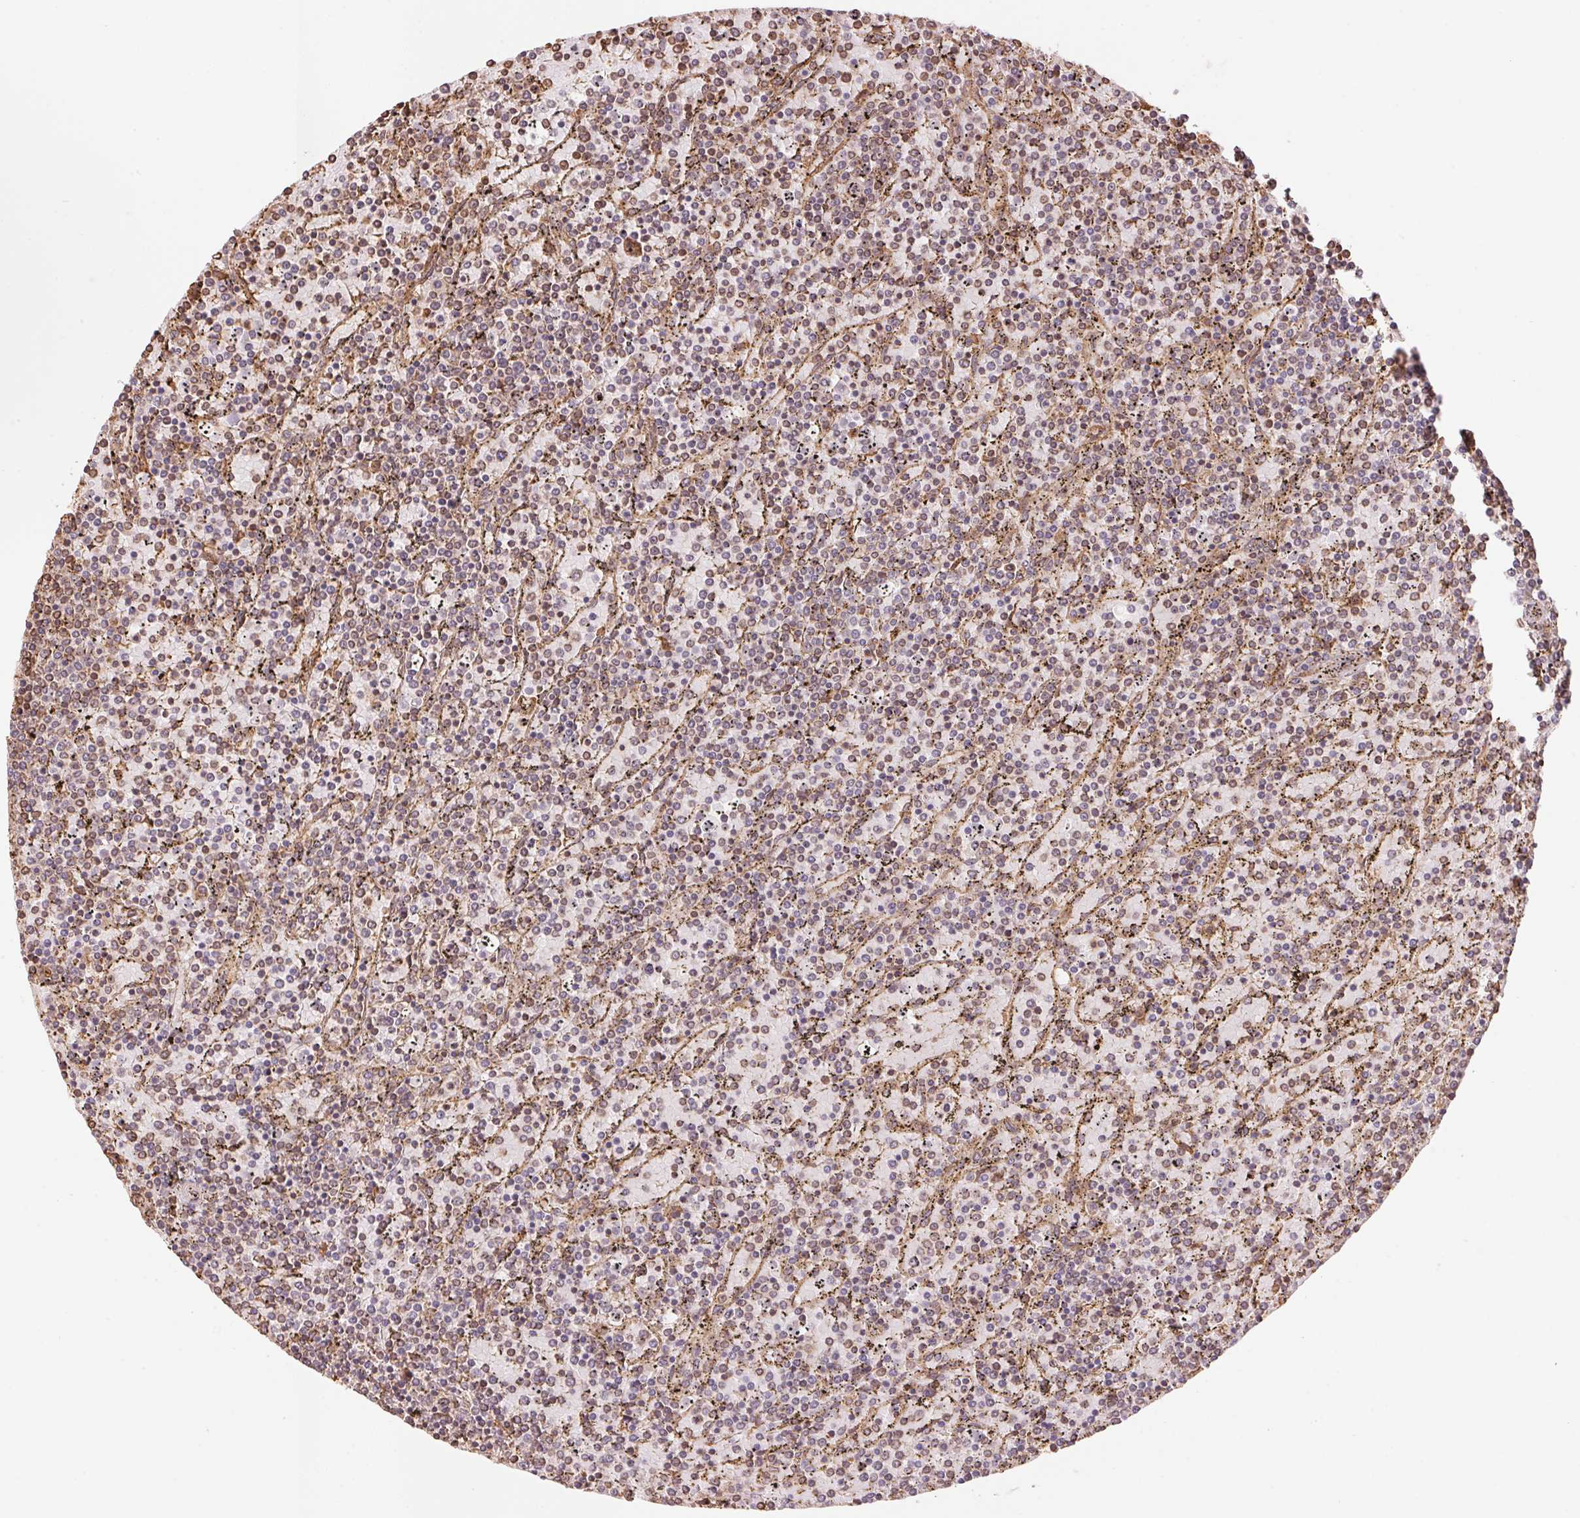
{"staining": {"intensity": "negative", "quantity": "none", "location": "none"}, "tissue": "lymphoma", "cell_type": "Tumor cells", "image_type": "cancer", "snomed": [{"axis": "morphology", "description": "Malignant lymphoma, non-Hodgkin's type, Low grade"}, {"axis": "topography", "description": "Spleen"}], "caption": "This is an immunohistochemistry micrograph of human low-grade malignant lymphoma, non-Hodgkin's type. There is no staining in tumor cells.", "gene": "C6orf163", "patient": {"sex": "female", "age": 77}}